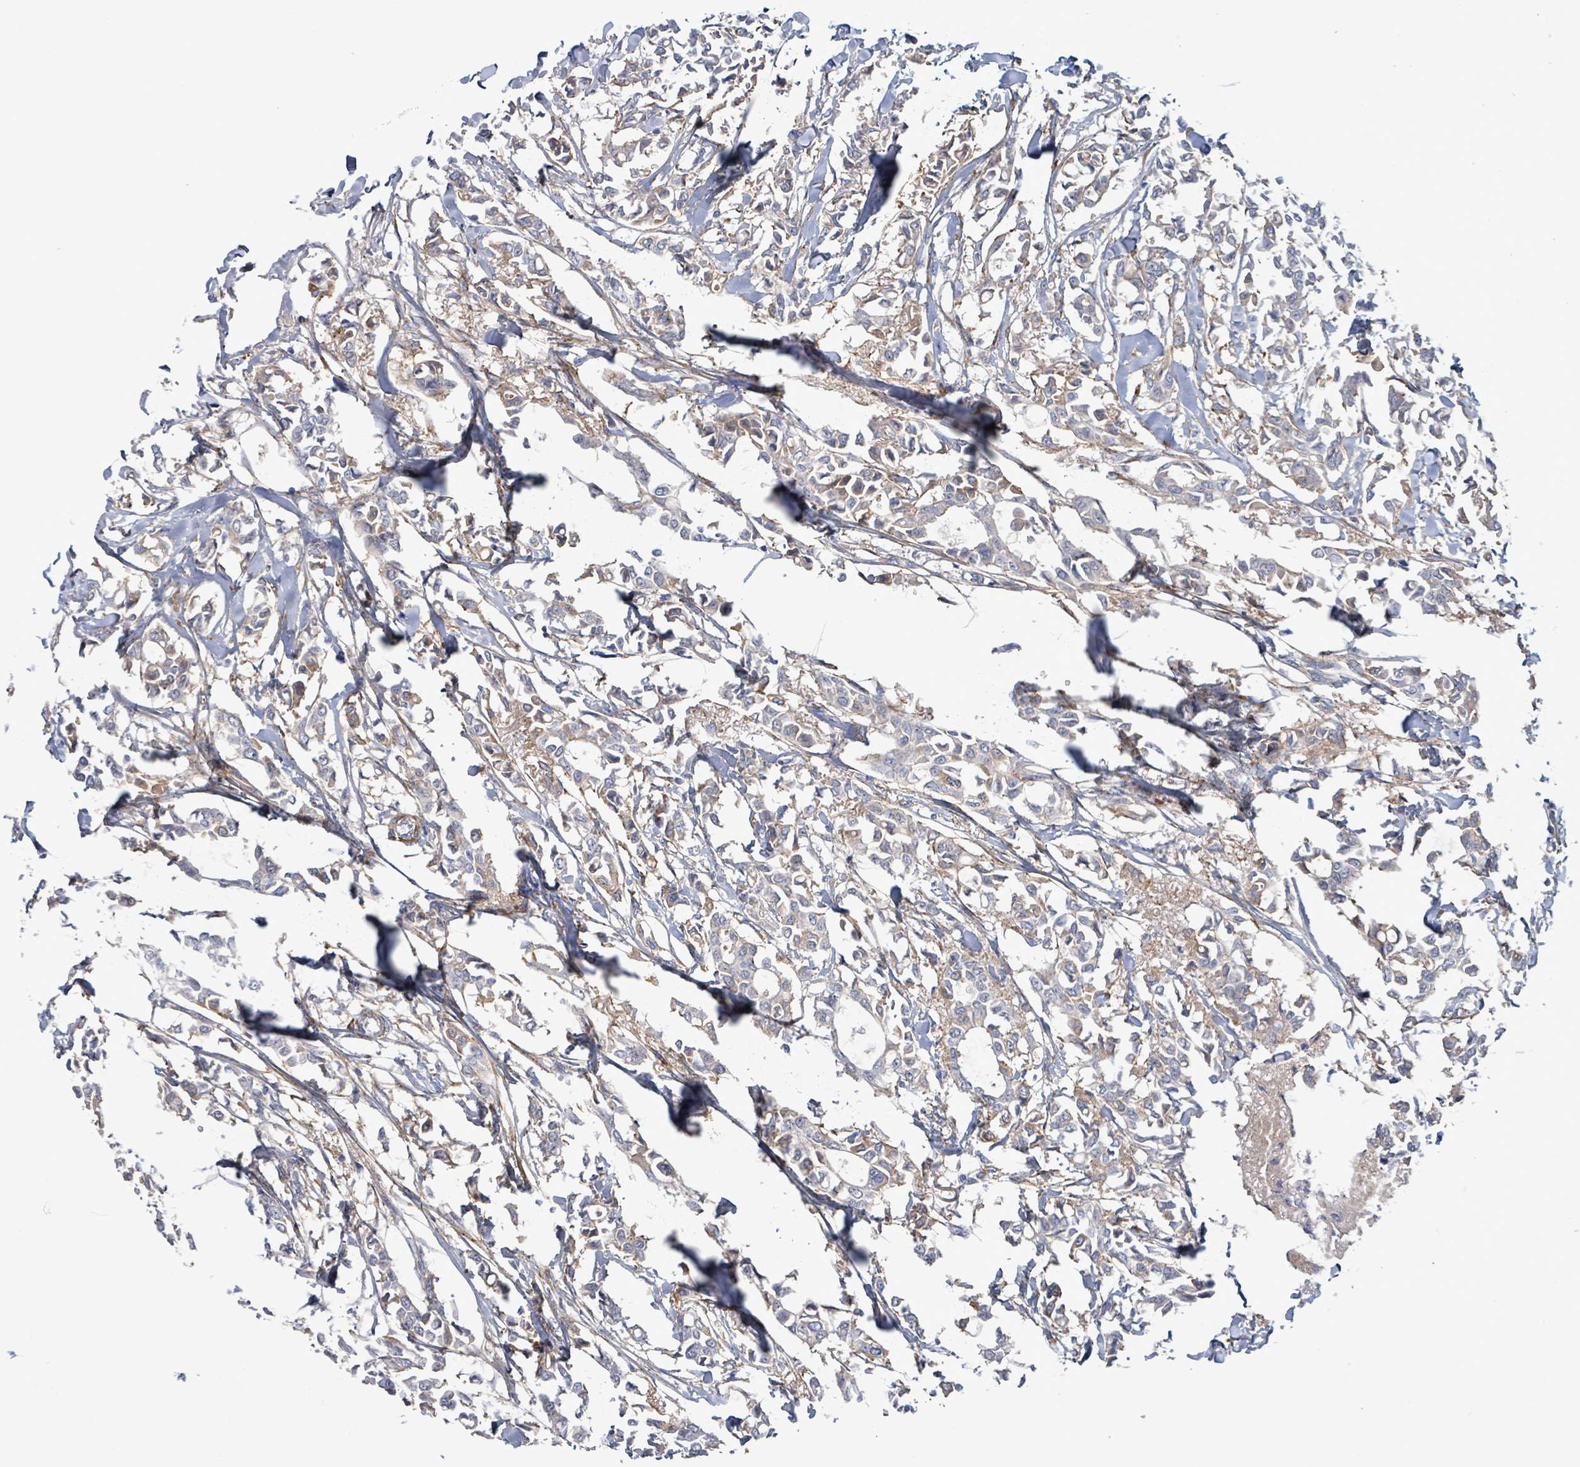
{"staining": {"intensity": "weak", "quantity": "25%-75%", "location": "cytoplasmic/membranous"}, "tissue": "breast cancer", "cell_type": "Tumor cells", "image_type": "cancer", "snomed": [{"axis": "morphology", "description": "Duct carcinoma"}, {"axis": "topography", "description": "Breast"}], "caption": "Infiltrating ductal carcinoma (breast) was stained to show a protein in brown. There is low levels of weak cytoplasmic/membranous staining in about 25%-75% of tumor cells.", "gene": "DMRTC1B", "patient": {"sex": "female", "age": 41}}